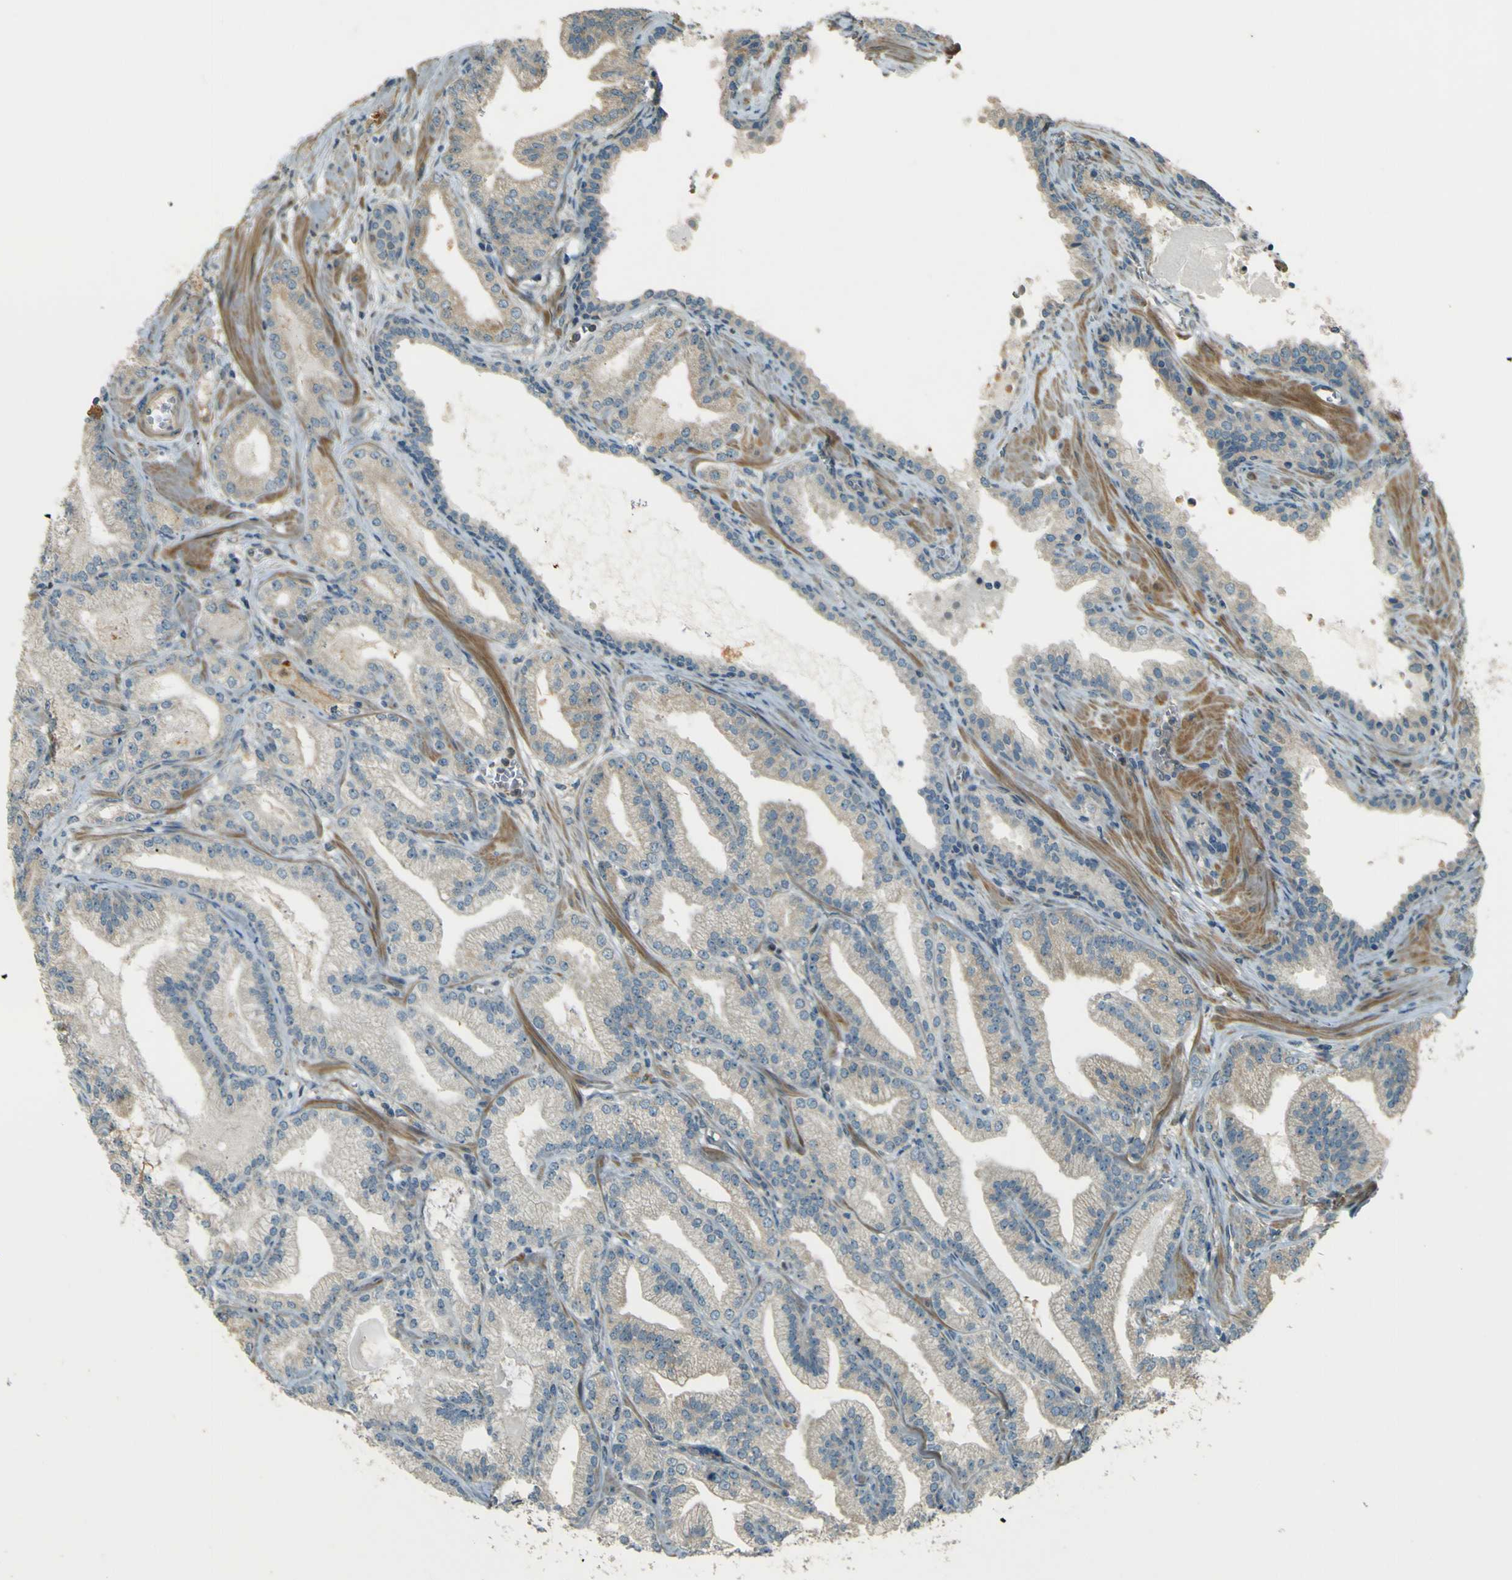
{"staining": {"intensity": "weak", "quantity": "<25%", "location": "cytoplasmic/membranous"}, "tissue": "prostate cancer", "cell_type": "Tumor cells", "image_type": "cancer", "snomed": [{"axis": "morphology", "description": "Adenocarcinoma, Low grade"}, {"axis": "topography", "description": "Prostate"}], "caption": "The photomicrograph shows no significant staining in tumor cells of prostate adenocarcinoma (low-grade).", "gene": "LPCAT1", "patient": {"sex": "male", "age": 59}}